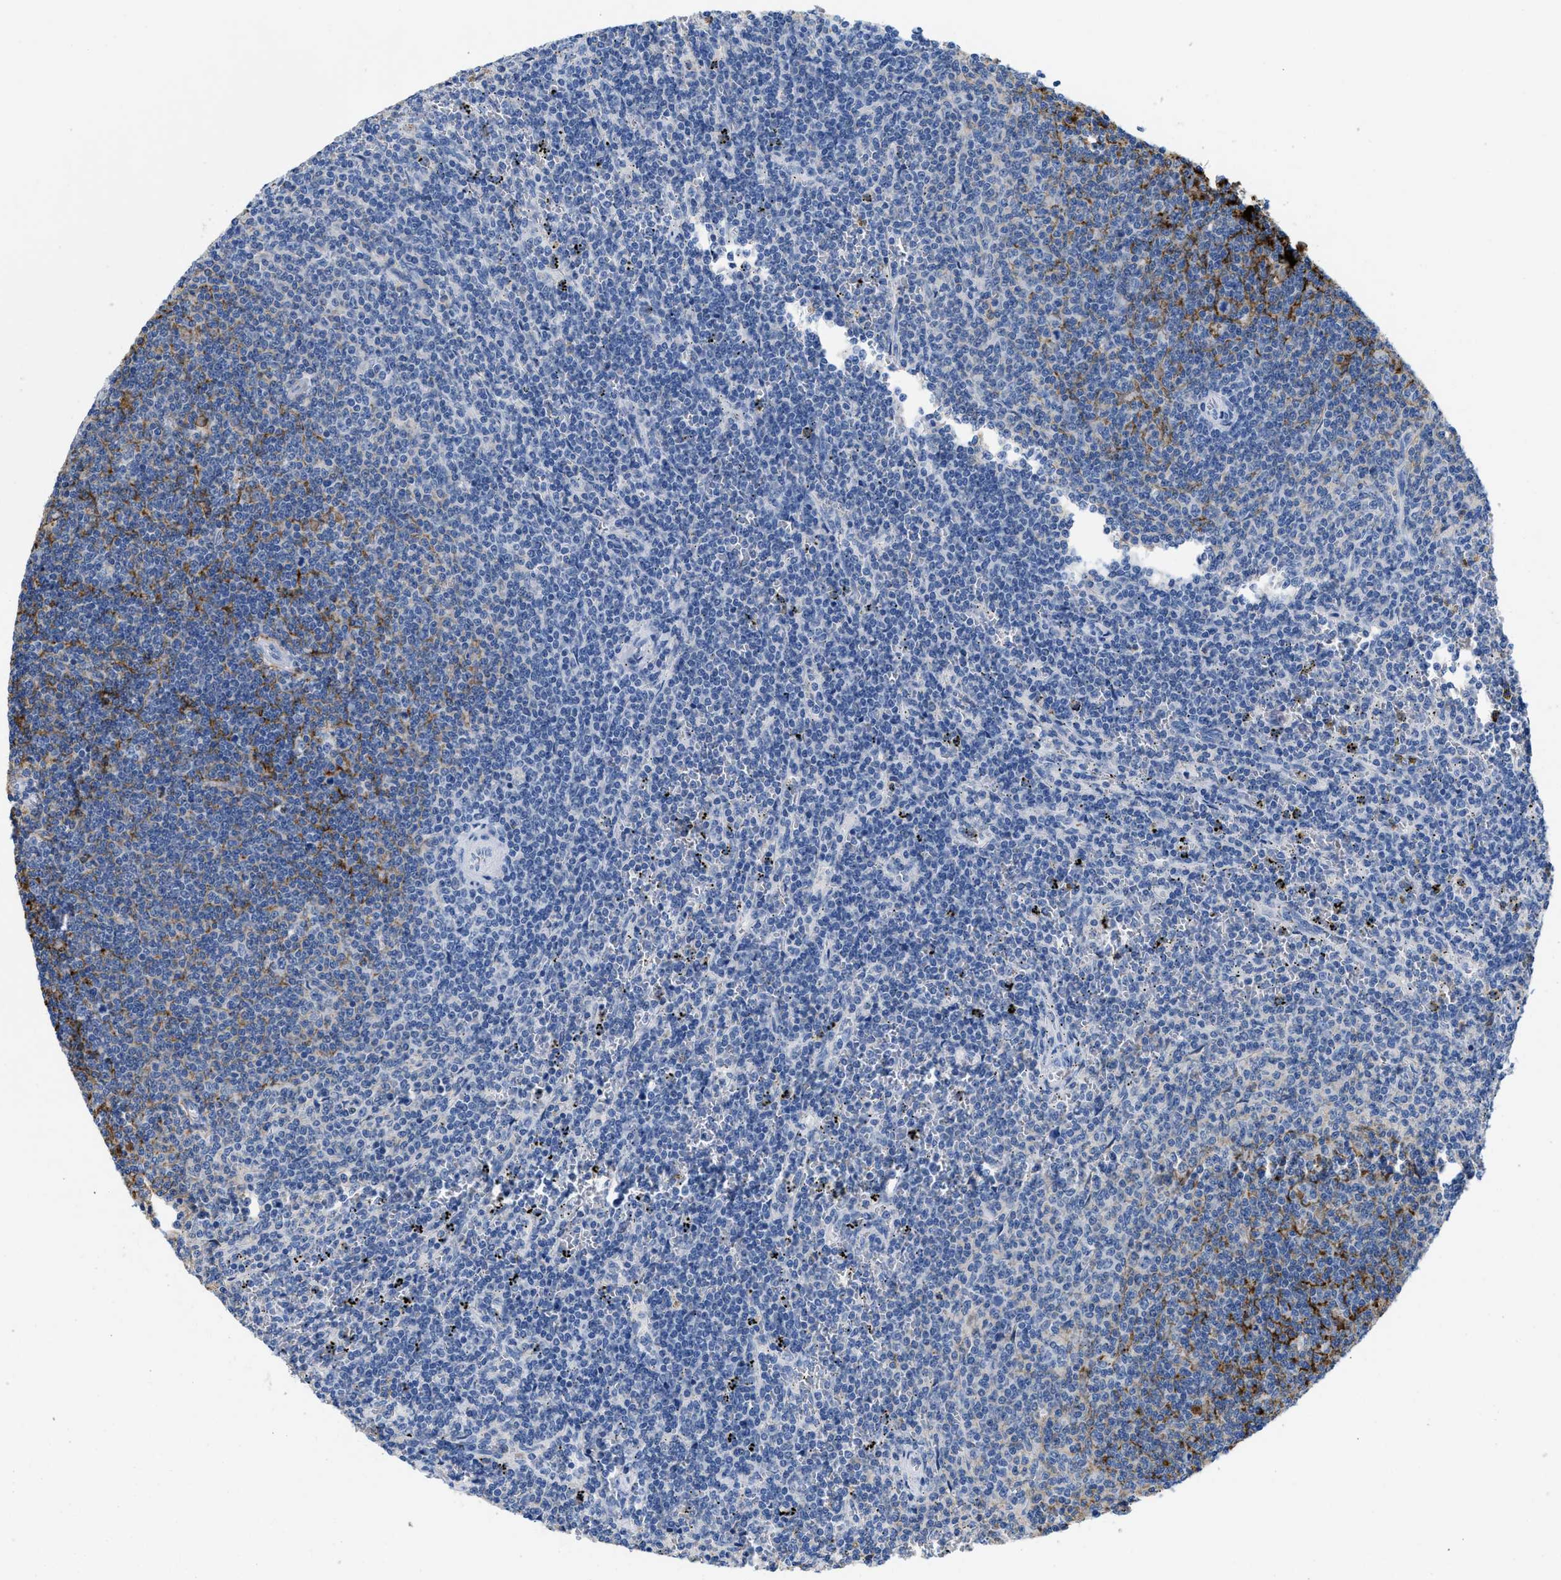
{"staining": {"intensity": "negative", "quantity": "none", "location": "none"}, "tissue": "lymphoma", "cell_type": "Tumor cells", "image_type": "cancer", "snomed": [{"axis": "morphology", "description": "Malignant lymphoma, non-Hodgkin's type, Low grade"}, {"axis": "topography", "description": "Spleen"}], "caption": "This is a photomicrograph of immunohistochemistry staining of lymphoma, which shows no staining in tumor cells.", "gene": "CR1", "patient": {"sex": "female", "age": 50}}